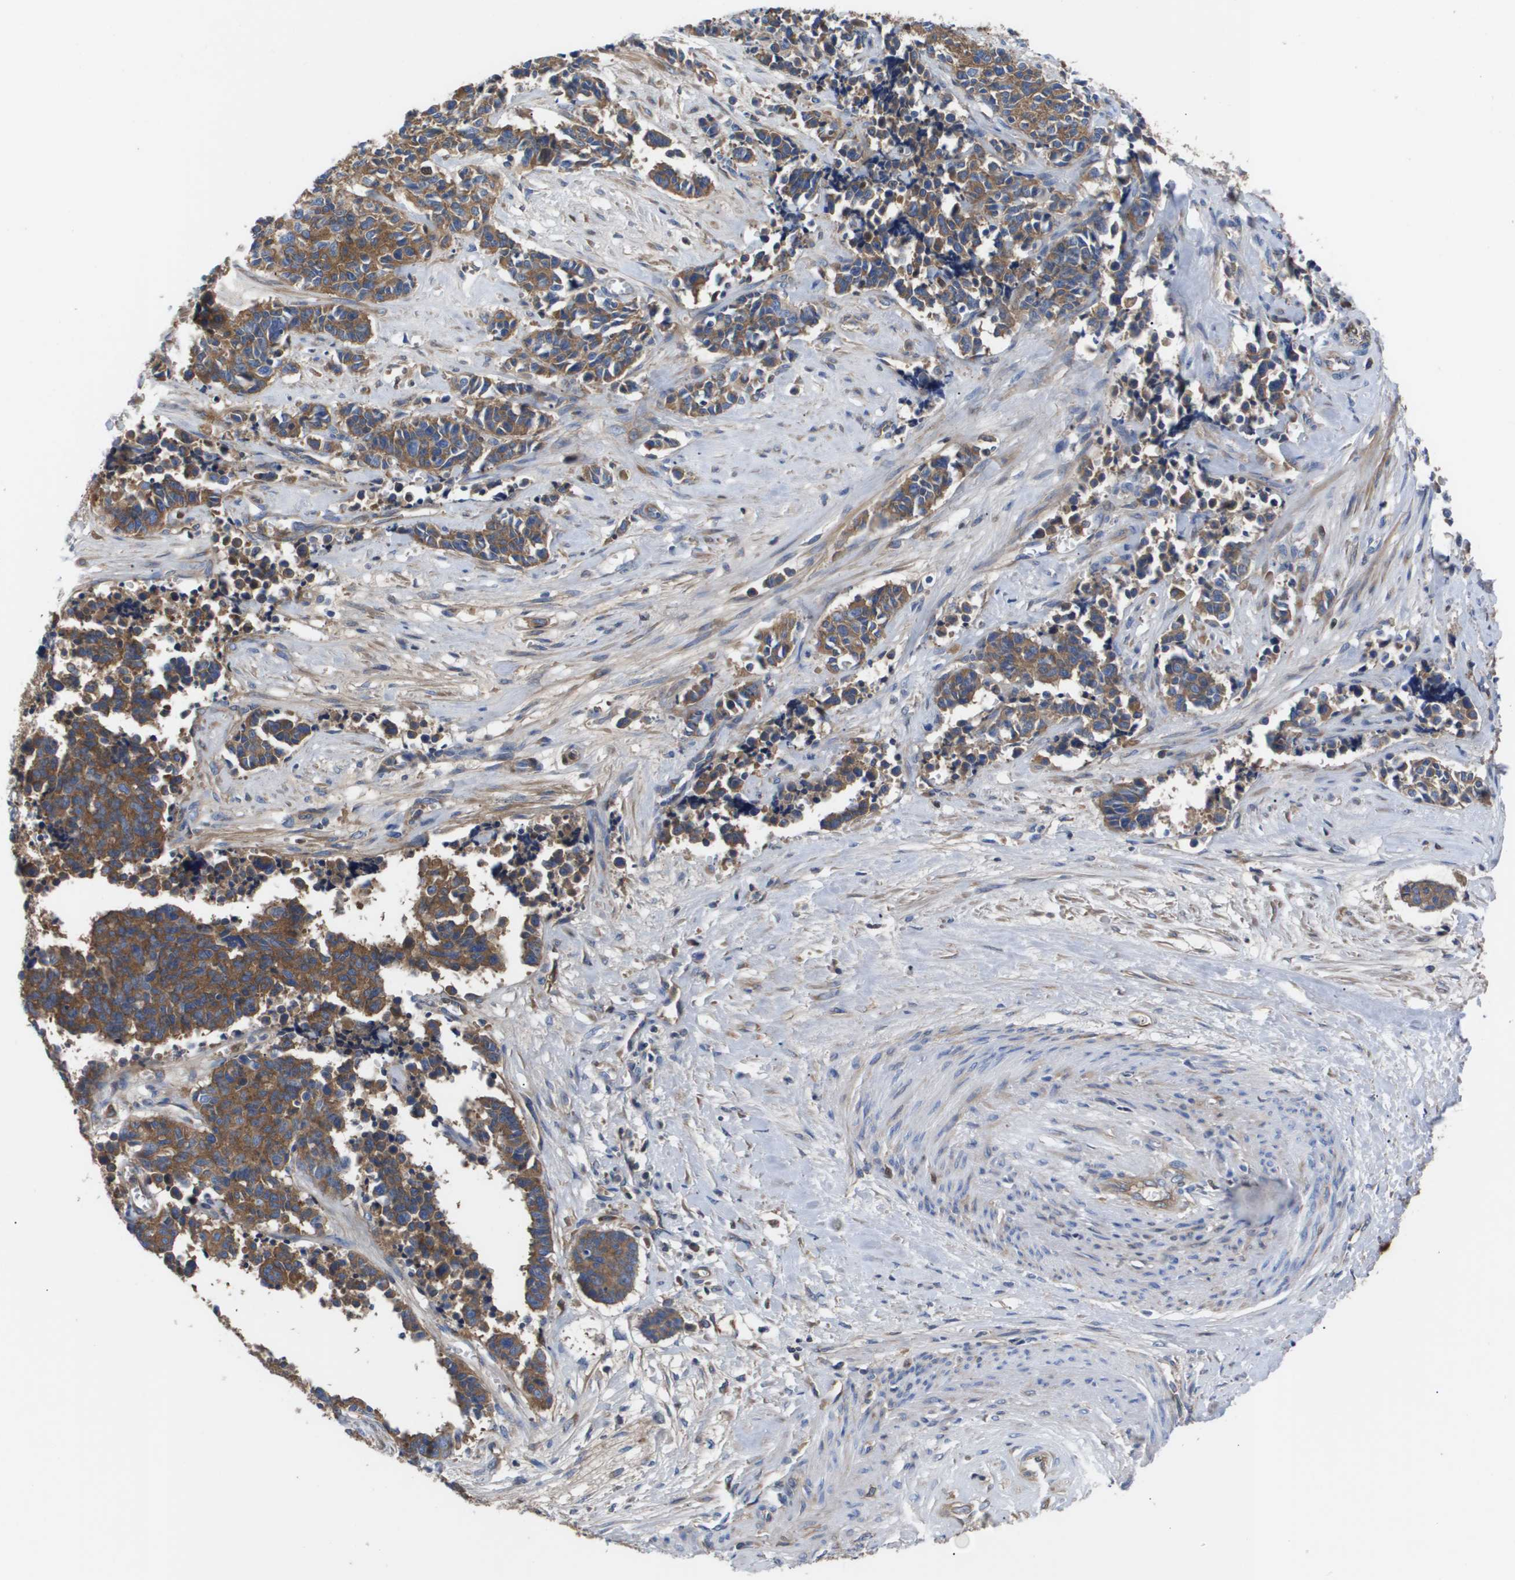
{"staining": {"intensity": "moderate", "quantity": ">75%", "location": "cytoplasmic/membranous"}, "tissue": "cervical cancer", "cell_type": "Tumor cells", "image_type": "cancer", "snomed": [{"axis": "morphology", "description": "Squamous cell carcinoma, NOS"}, {"axis": "topography", "description": "Cervix"}], "caption": "A high-resolution image shows IHC staining of cervical cancer, which shows moderate cytoplasmic/membranous staining in approximately >75% of tumor cells.", "gene": "SERPINA6", "patient": {"sex": "female", "age": 35}}